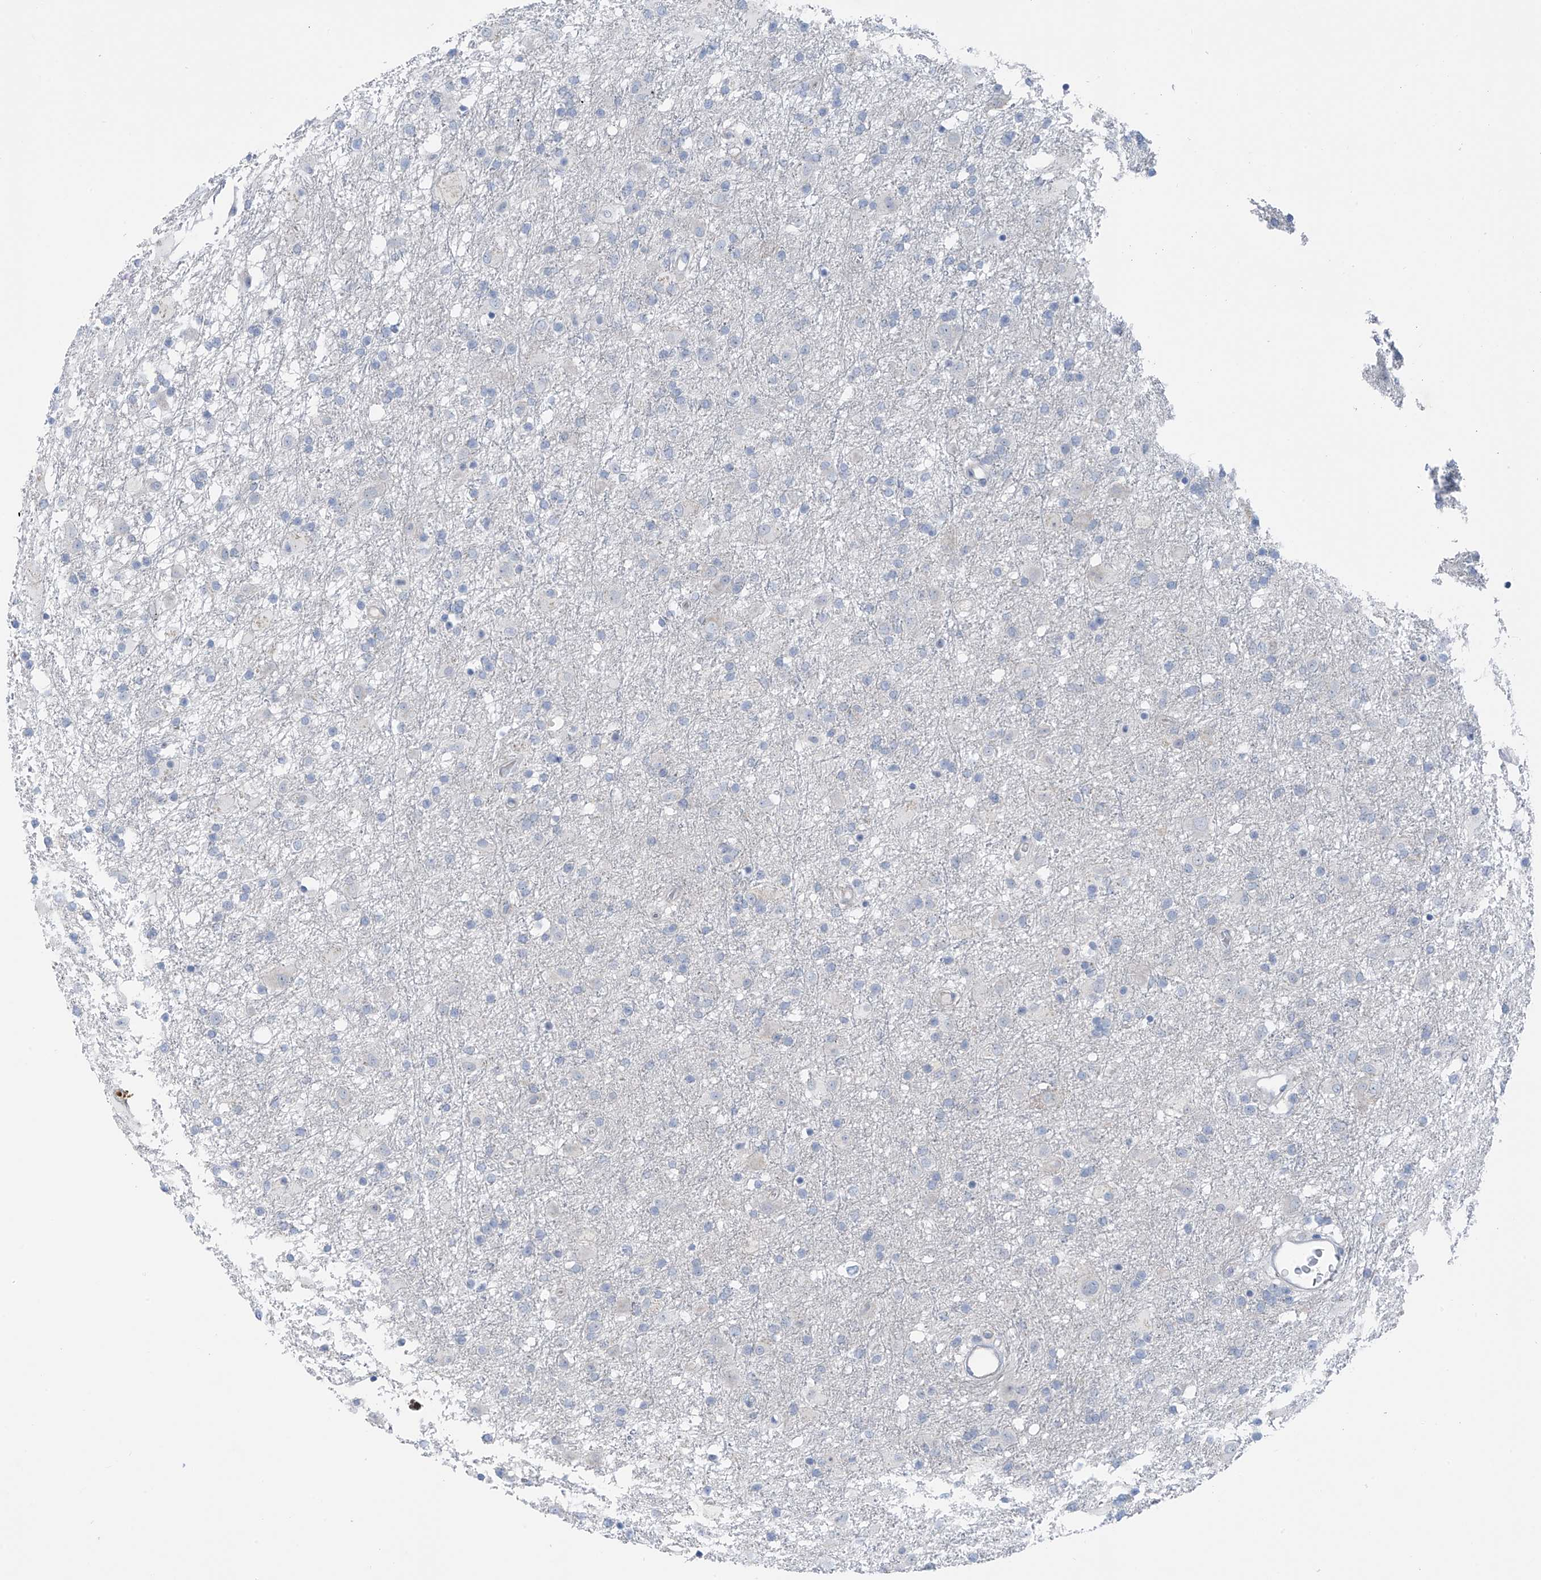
{"staining": {"intensity": "negative", "quantity": "none", "location": "none"}, "tissue": "glioma", "cell_type": "Tumor cells", "image_type": "cancer", "snomed": [{"axis": "morphology", "description": "Glioma, malignant, Low grade"}, {"axis": "topography", "description": "Brain"}], "caption": "A micrograph of human low-grade glioma (malignant) is negative for staining in tumor cells.", "gene": "ZNF793", "patient": {"sex": "male", "age": 65}}